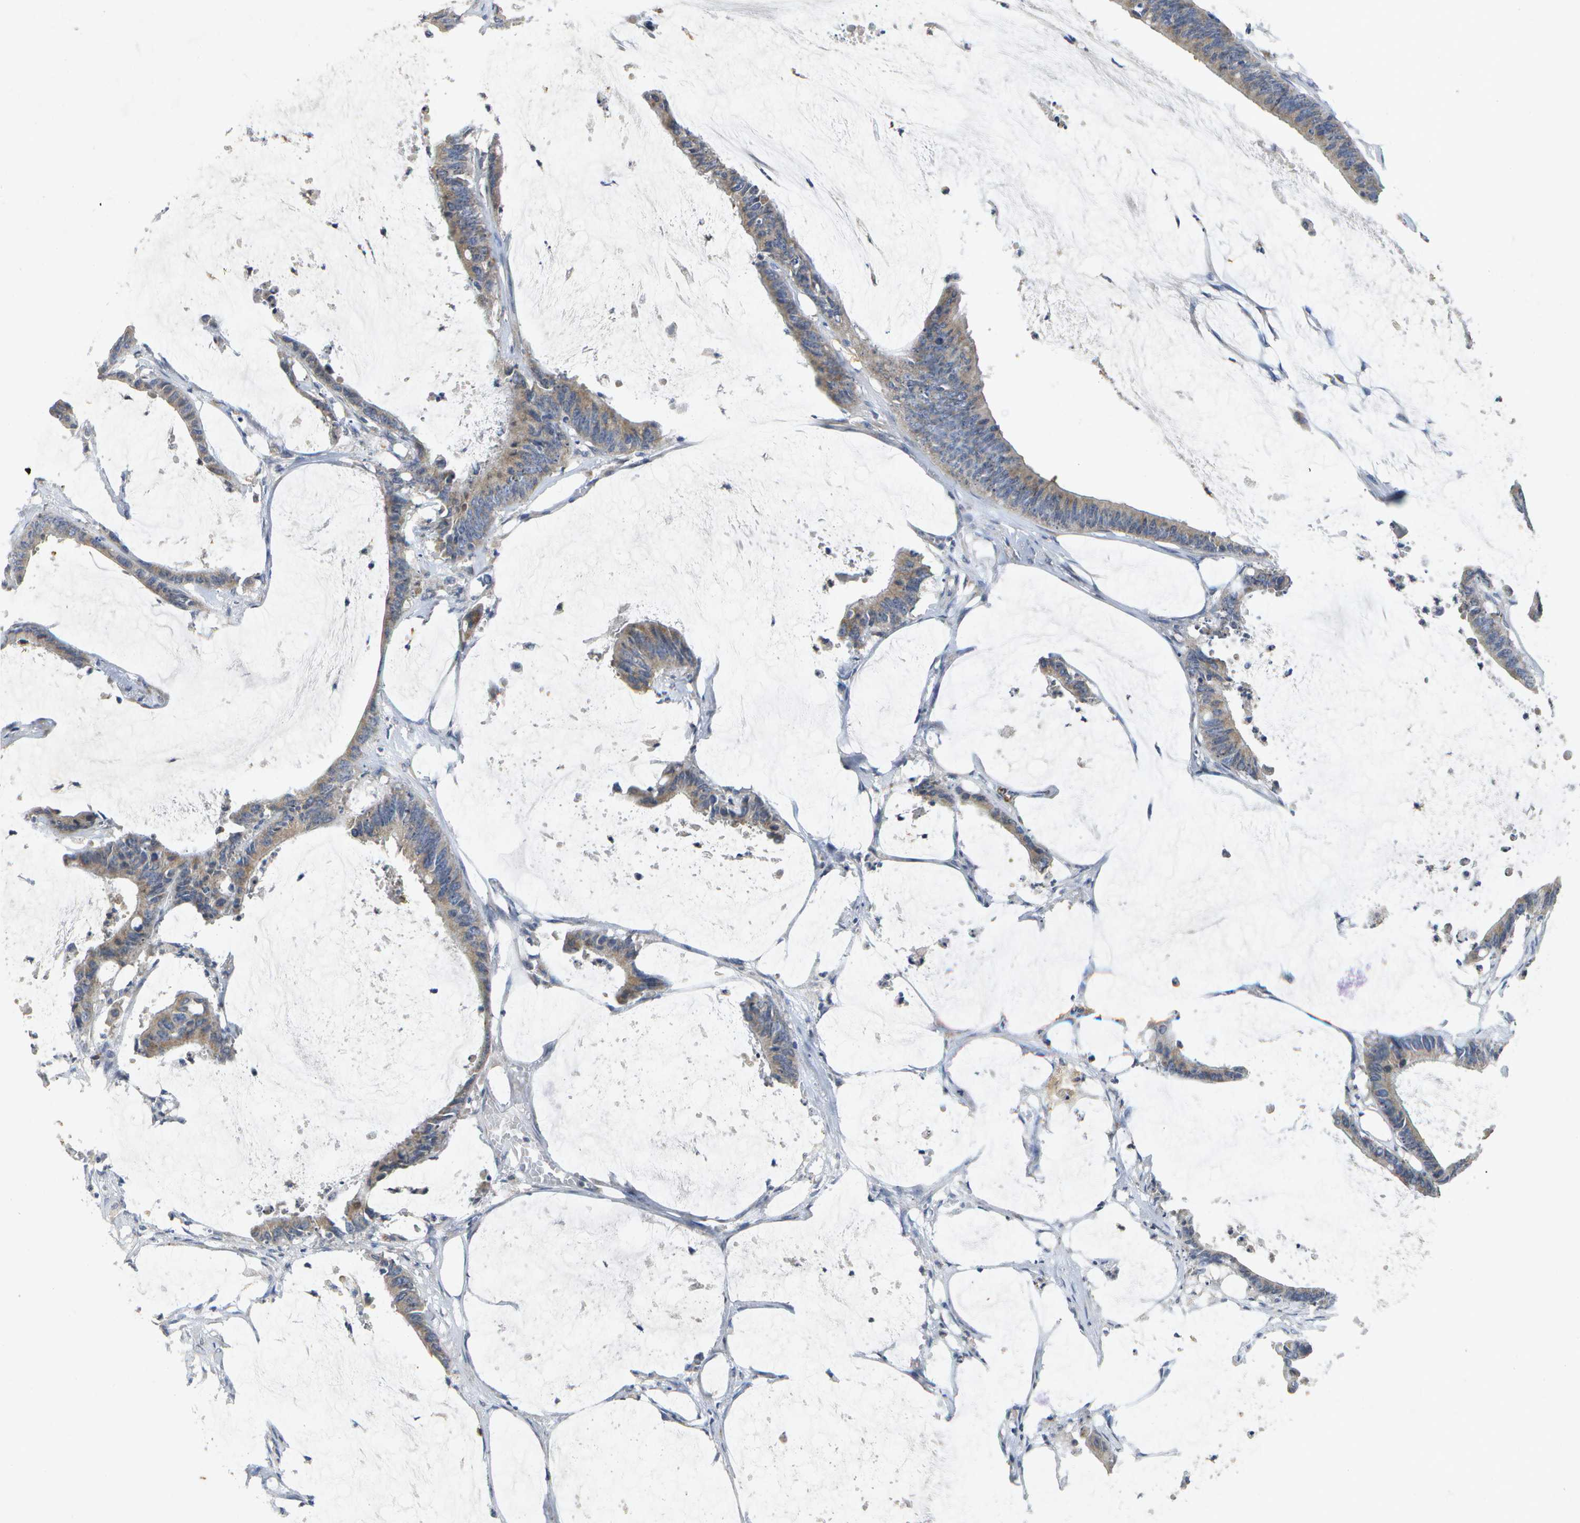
{"staining": {"intensity": "weak", "quantity": ">75%", "location": "cytoplasmic/membranous"}, "tissue": "colorectal cancer", "cell_type": "Tumor cells", "image_type": "cancer", "snomed": [{"axis": "morphology", "description": "Adenocarcinoma, NOS"}, {"axis": "topography", "description": "Rectum"}], "caption": "IHC image of neoplastic tissue: human adenocarcinoma (colorectal) stained using immunohistochemistry displays low levels of weak protein expression localized specifically in the cytoplasmic/membranous of tumor cells, appearing as a cytoplasmic/membranous brown color.", "gene": "KDELR1", "patient": {"sex": "female", "age": 66}}